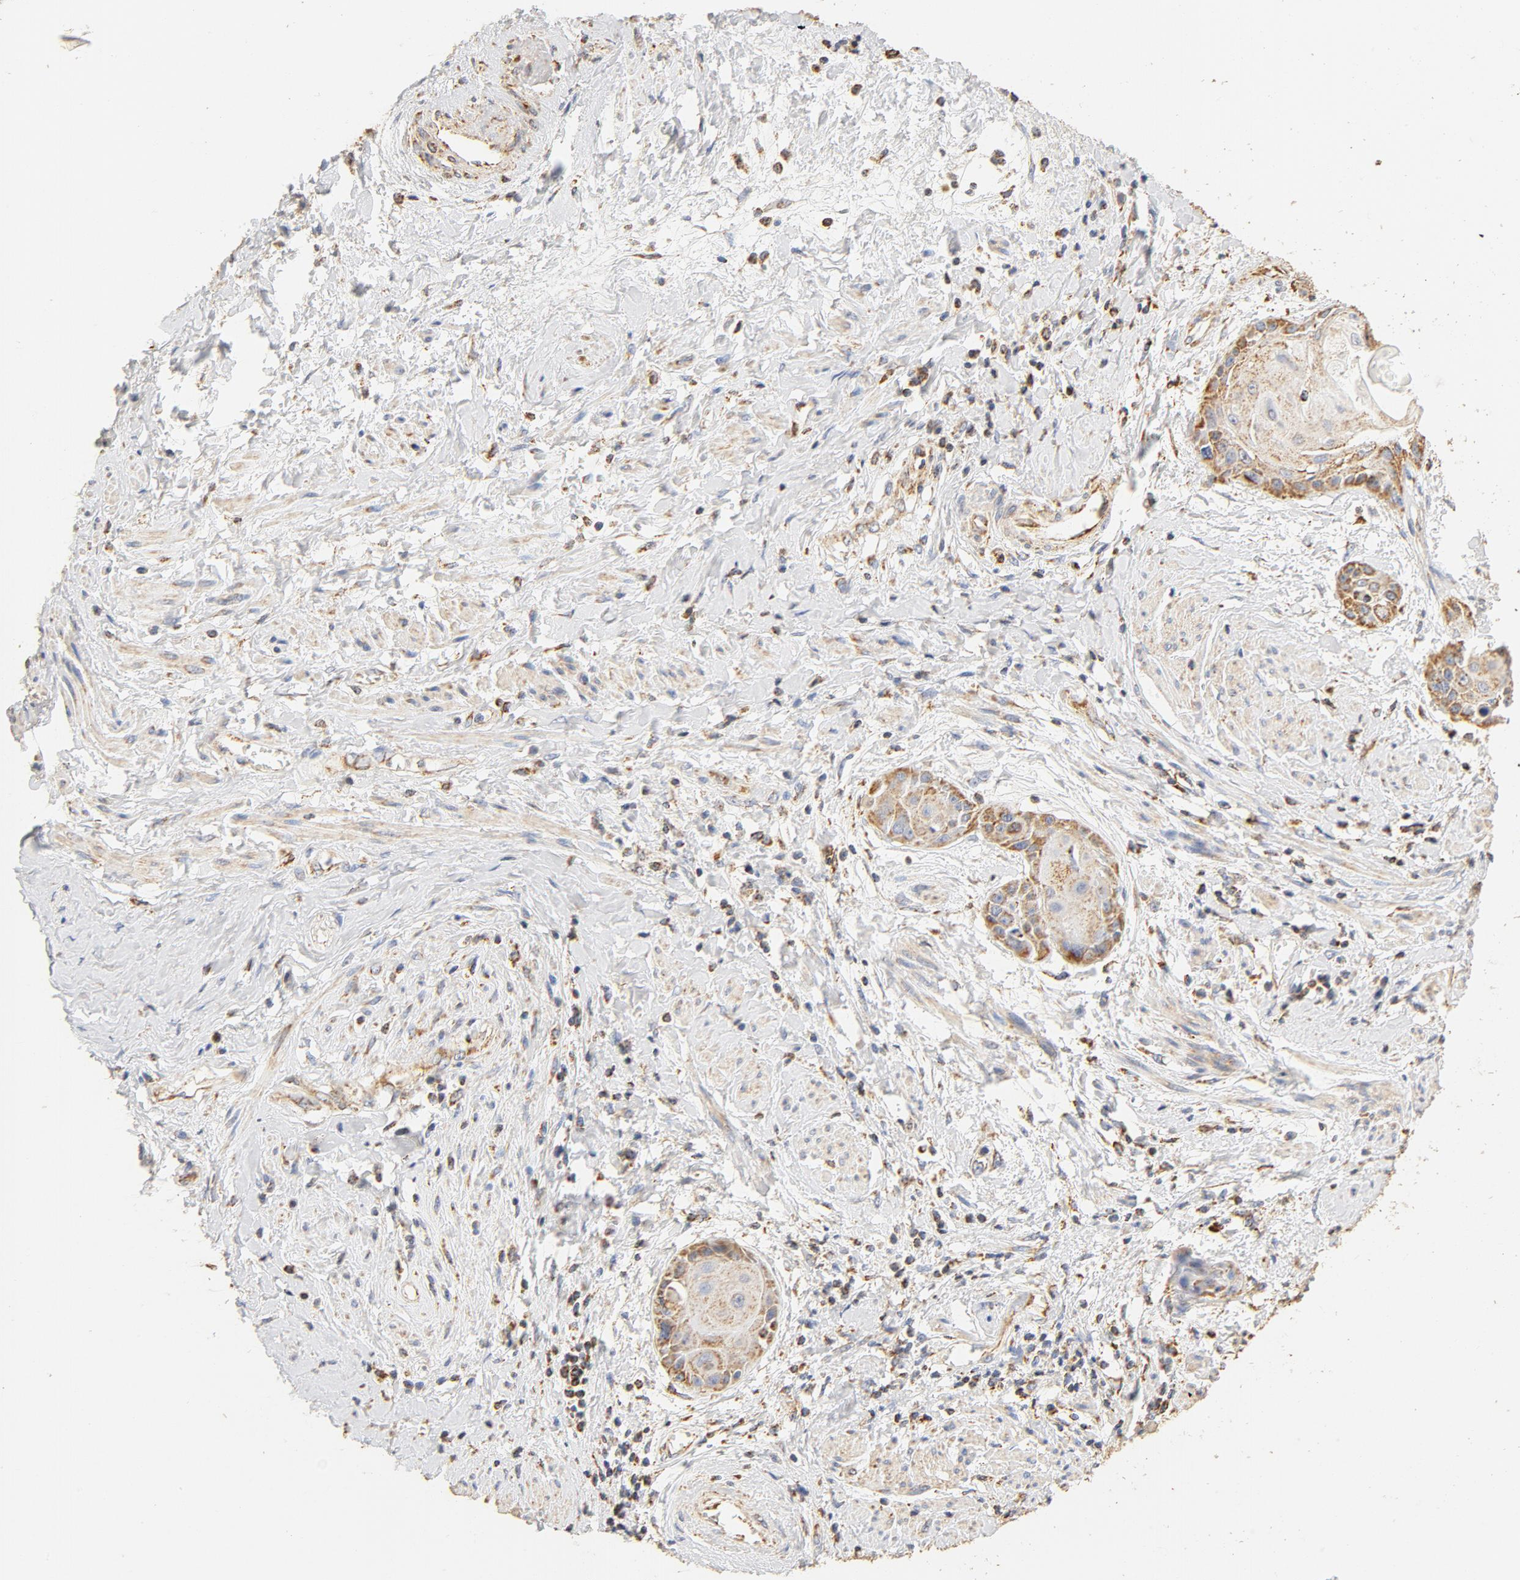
{"staining": {"intensity": "moderate", "quantity": ">75%", "location": "cytoplasmic/membranous"}, "tissue": "cervical cancer", "cell_type": "Tumor cells", "image_type": "cancer", "snomed": [{"axis": "morphology", "description": "Squamous cell carcinoma, NOS"}, {"axis": "topography", "description": "Cervix"}], "caption": "The histopathology image displays staining of cervical cancer (squamous cell carcinoma), revealing moderate cytoplasmic/membranous protein expression (brown color) within tumor cells.", "gene": "COX4I1", "patient": {"sex": "female", "age": 57}}